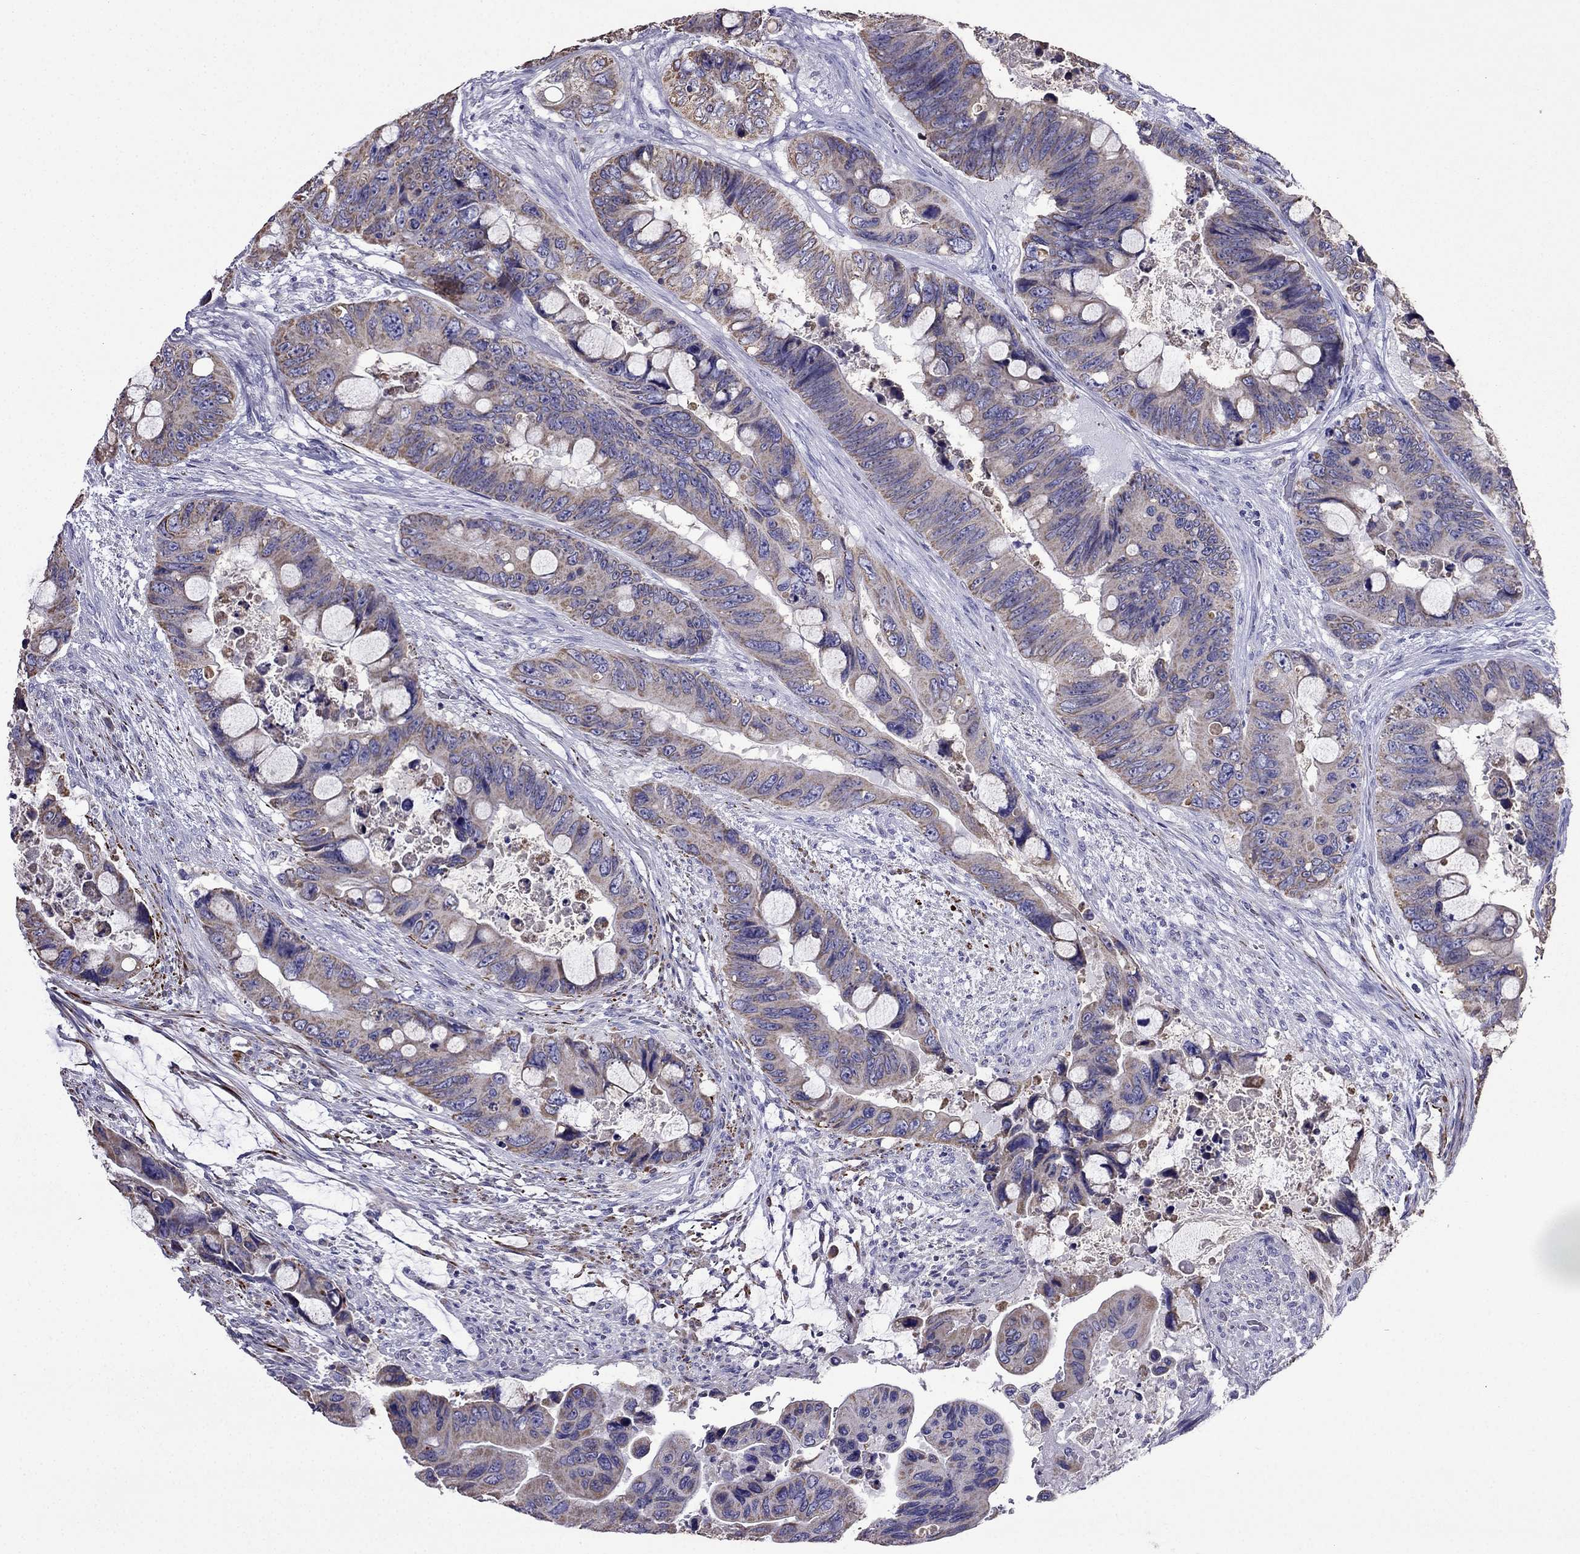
{"staining": {"intensity": "weak", "quantity": ">75%", "location": "cytoplasmic/membranous"}, "tissue": "colorectal cancer", "cell_type": "Tumor cells", "image_type": "cancer", "snomed": [{"axis": "morphology", "description": "Adenocarcinoma, NOS"}, {"axis": "topography", "description": "Rectum"}], "caption": "Protein expression analysis of adenocarcinoma (colorectal) exhibits weak cytoplasmic/membranous positivity in about >75% of tumor cells.", "gene": "DSC1", "patient": {"sex": "male", "age": 63}}